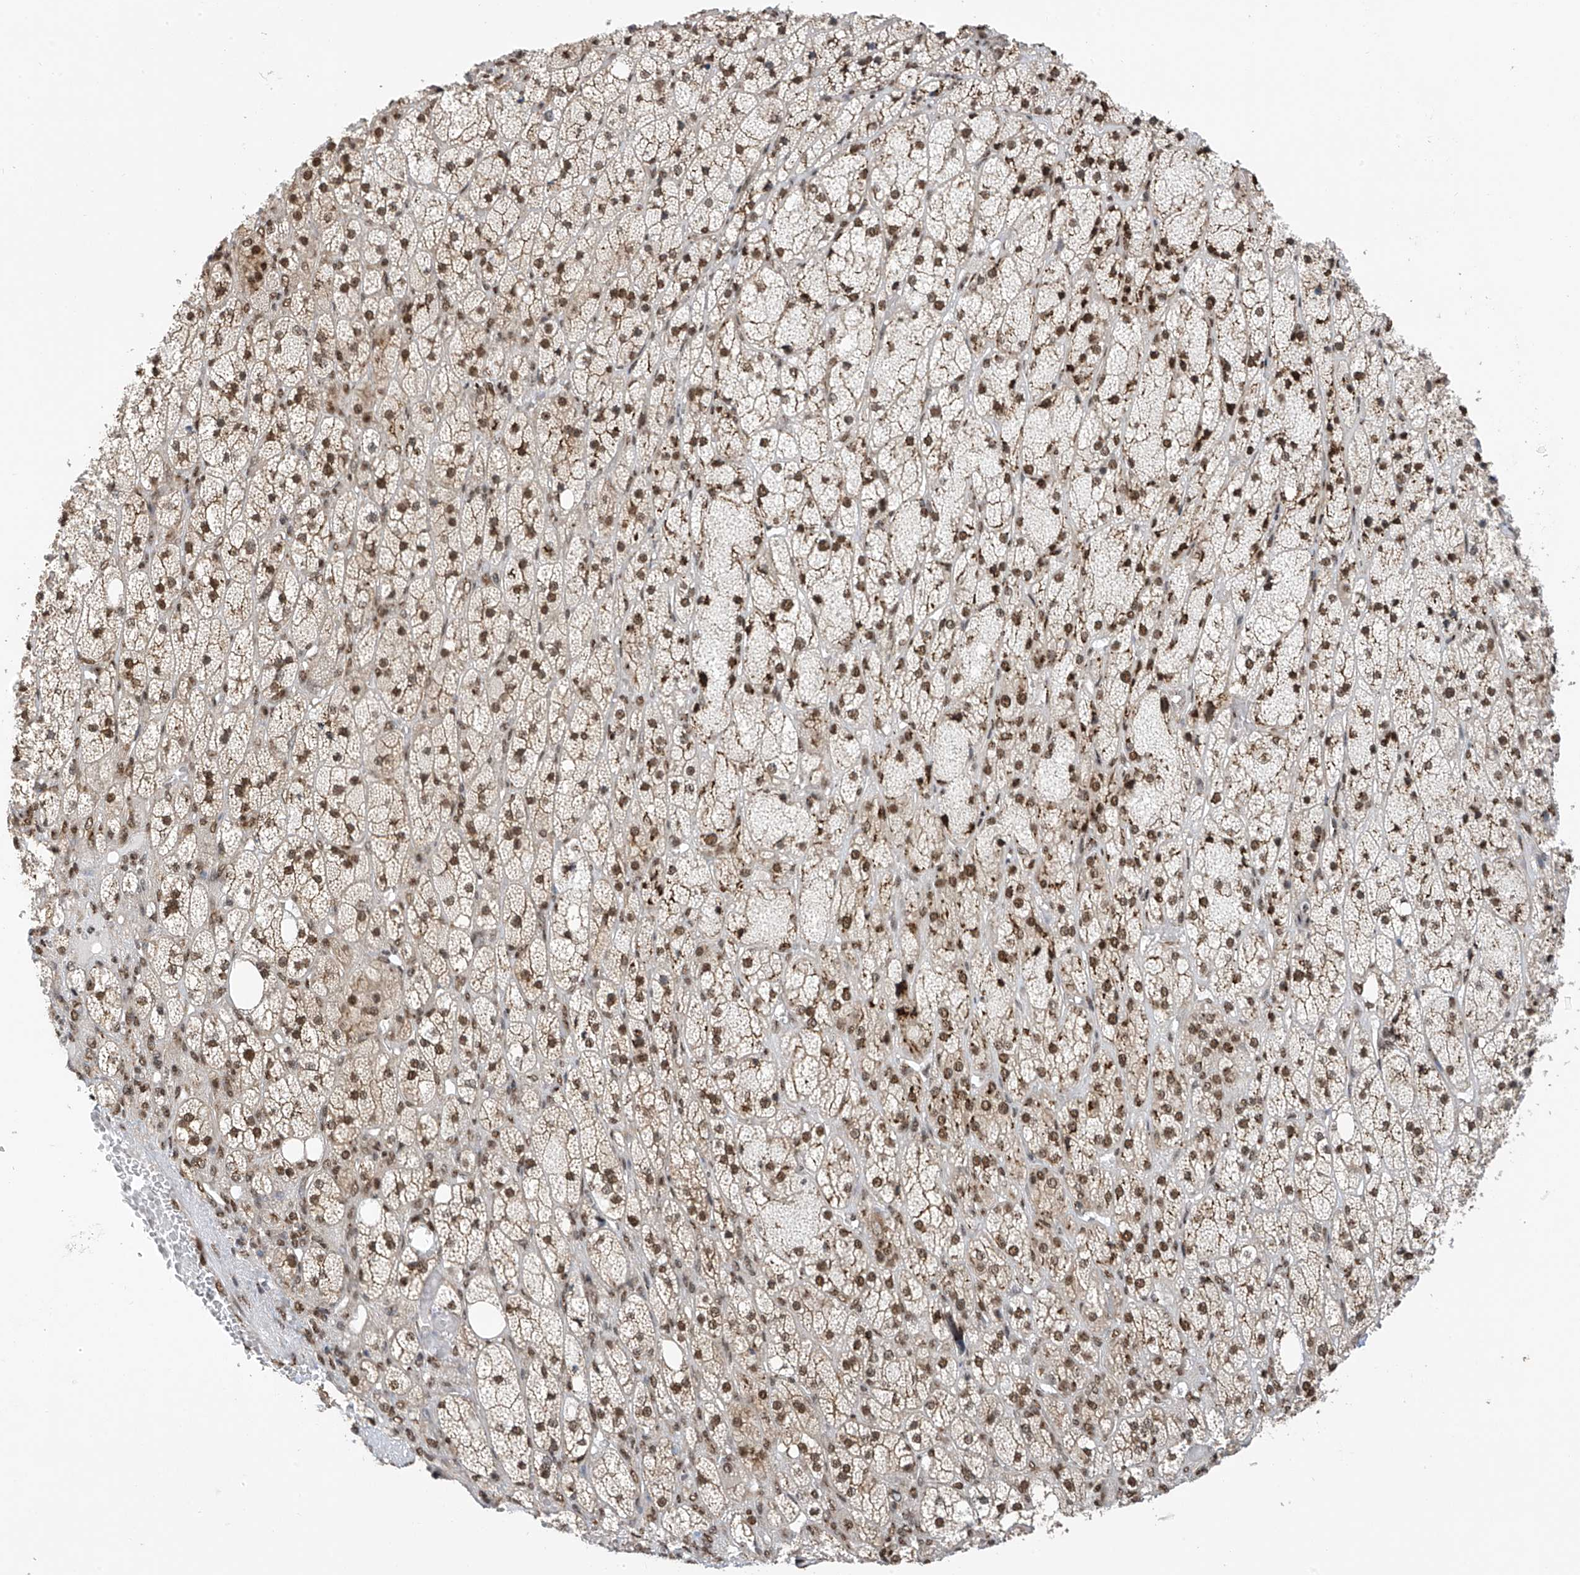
{"staining": {"intensity": "moderate", "quantity": ">75%", "location": "nuclear"}, "tissue": "adrenal gland", "cell_type": "Glandular cells", "image_type": "normal", "snomed": [{"axis": "morphology", "description": "Normal tissue, NOS"}, {"axis": "topography", "description": "Adrenal gland"}], "caption": "Immunohistochemical staining of unremarkable human adrenal gland reveals moderate nuclear protein expression in approximately >75% of glandular cells.", "gene": "APLF", "patient": {"sex": "male", "age": 61}}